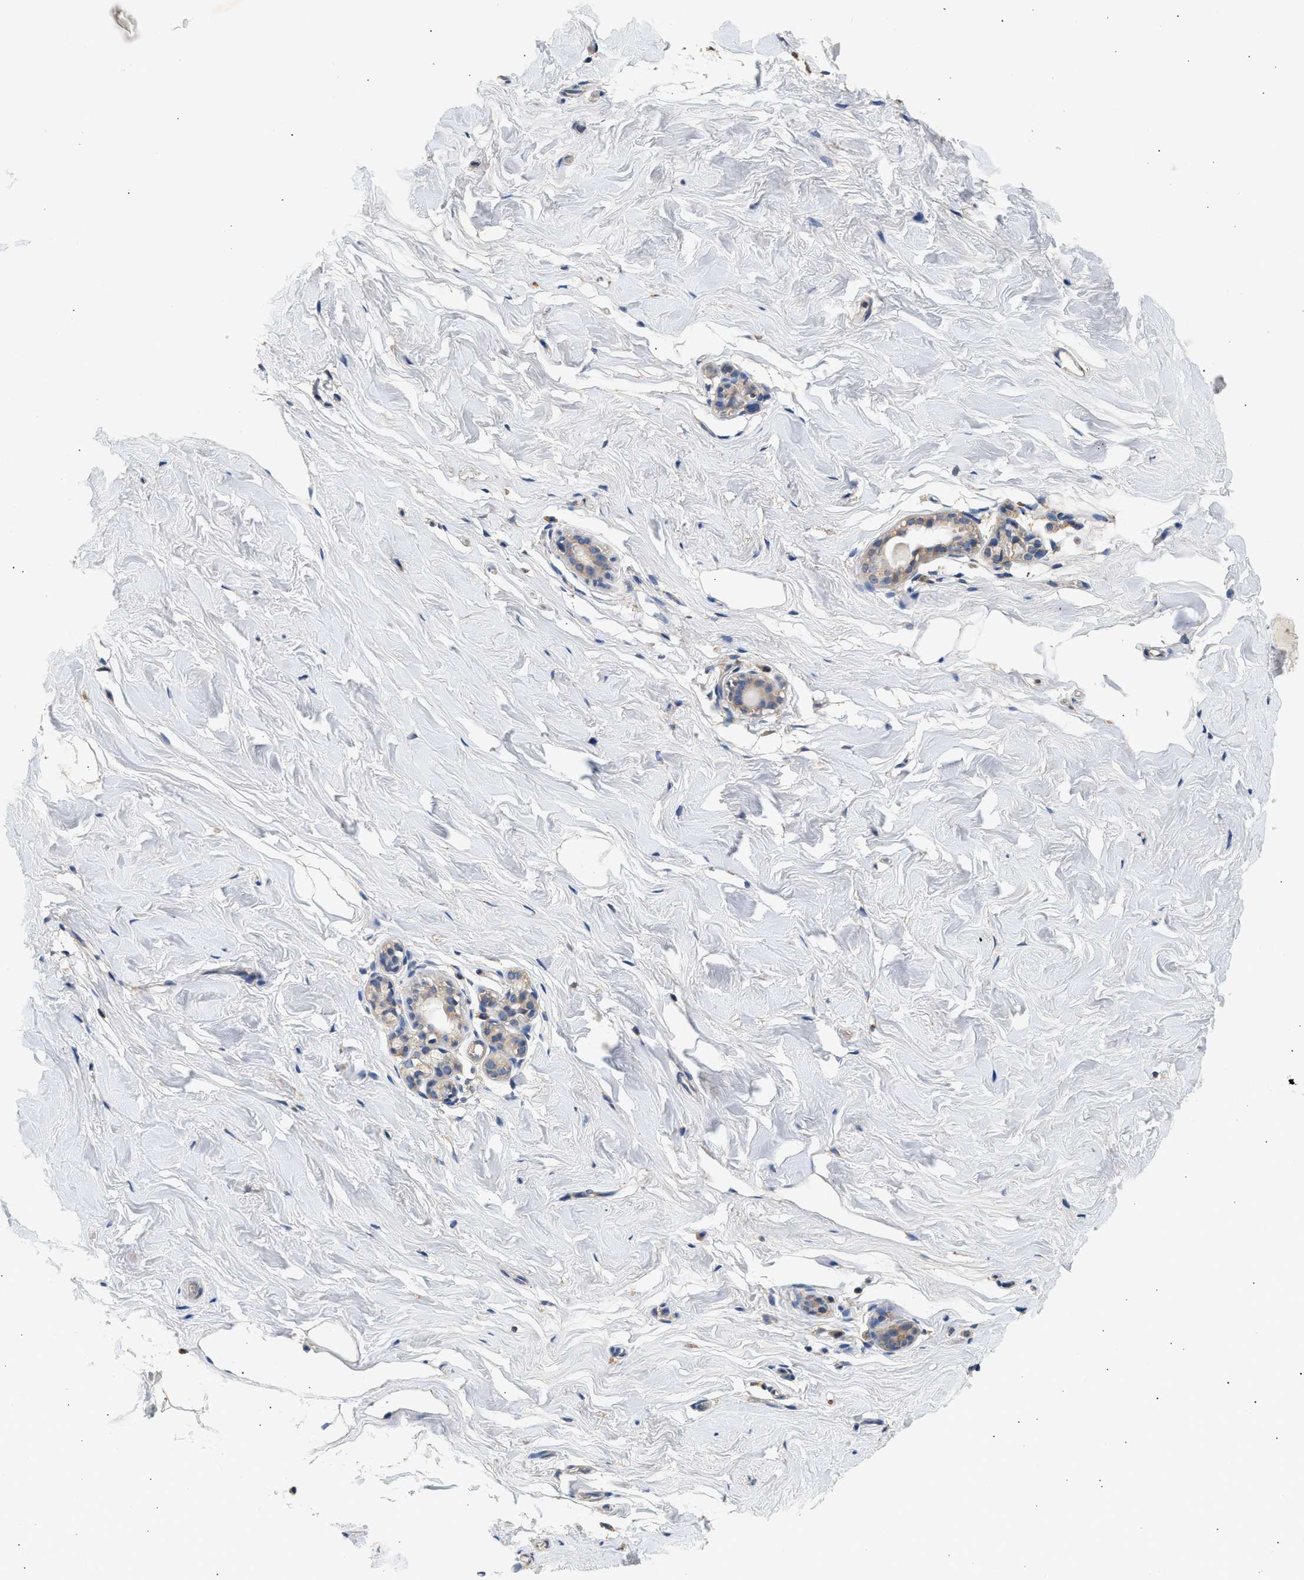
{"staining": {"intensity": "negative", "quantity": "none", "location": "none"}, "tissue": "breast", "cell_type": "Adipocytes", "image_type": "normal", "snomed": [{"axis": "morphology", "description": "Normal tissue, NOS"}, {"axis": "topography", "description": "Breast"}], "caption": "This is a photomicrograph of immunohistochemistry (IHC) staining of unremarkable breast, which shows no staining in adipocytes. Brightfield microscopy of IHC stained with DAB (brown) and hematoxylin (blue), captured at high magnification.", "gene": "WDR31", "patient": {"sex": "female", "age": 62}}